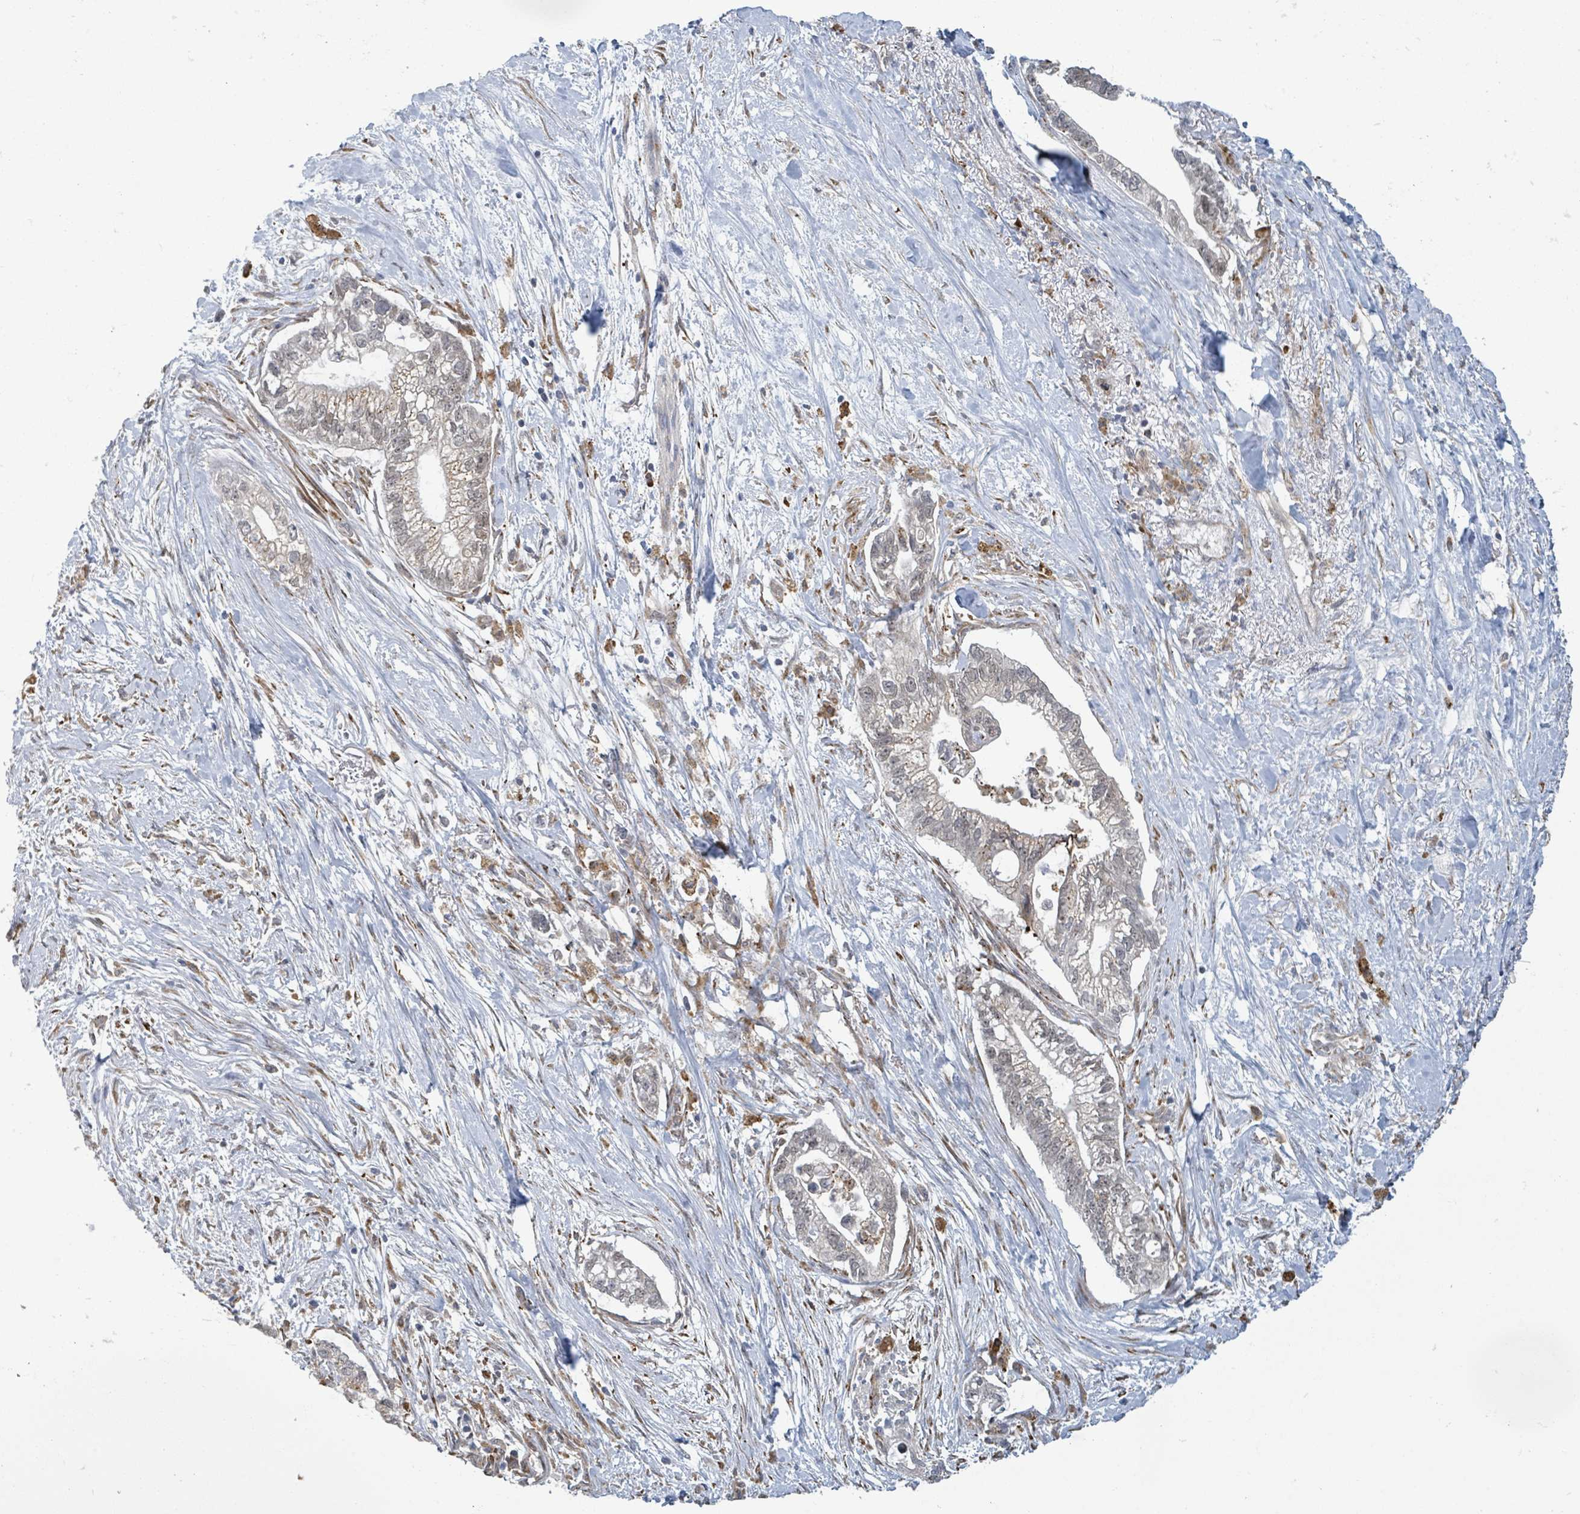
{"staining": {"intensity": "weak", "quantity": "25%-75%", "location": "cytoplasmic/membranous"}, "tissue": "pancreatic cancer", "cell_type": "Tumor cells", "image_type": "cancer", "snomed": [{"axis": "morphology", "description": "Adenocarcinoma, NOS"}, {"axis": "topography", "description": "Pancreas"}], "caption": "The photomicrograph shows staining of adenocarcinoma (pancreatic), revealing weak cytoplasmic/membranous protein staining (brown color) within tumor cells. (DAB IHC with brightfield microscopy, high magnification).", "gene": "SHROOM2", "patient": {"sex": "male", "age": 70}}